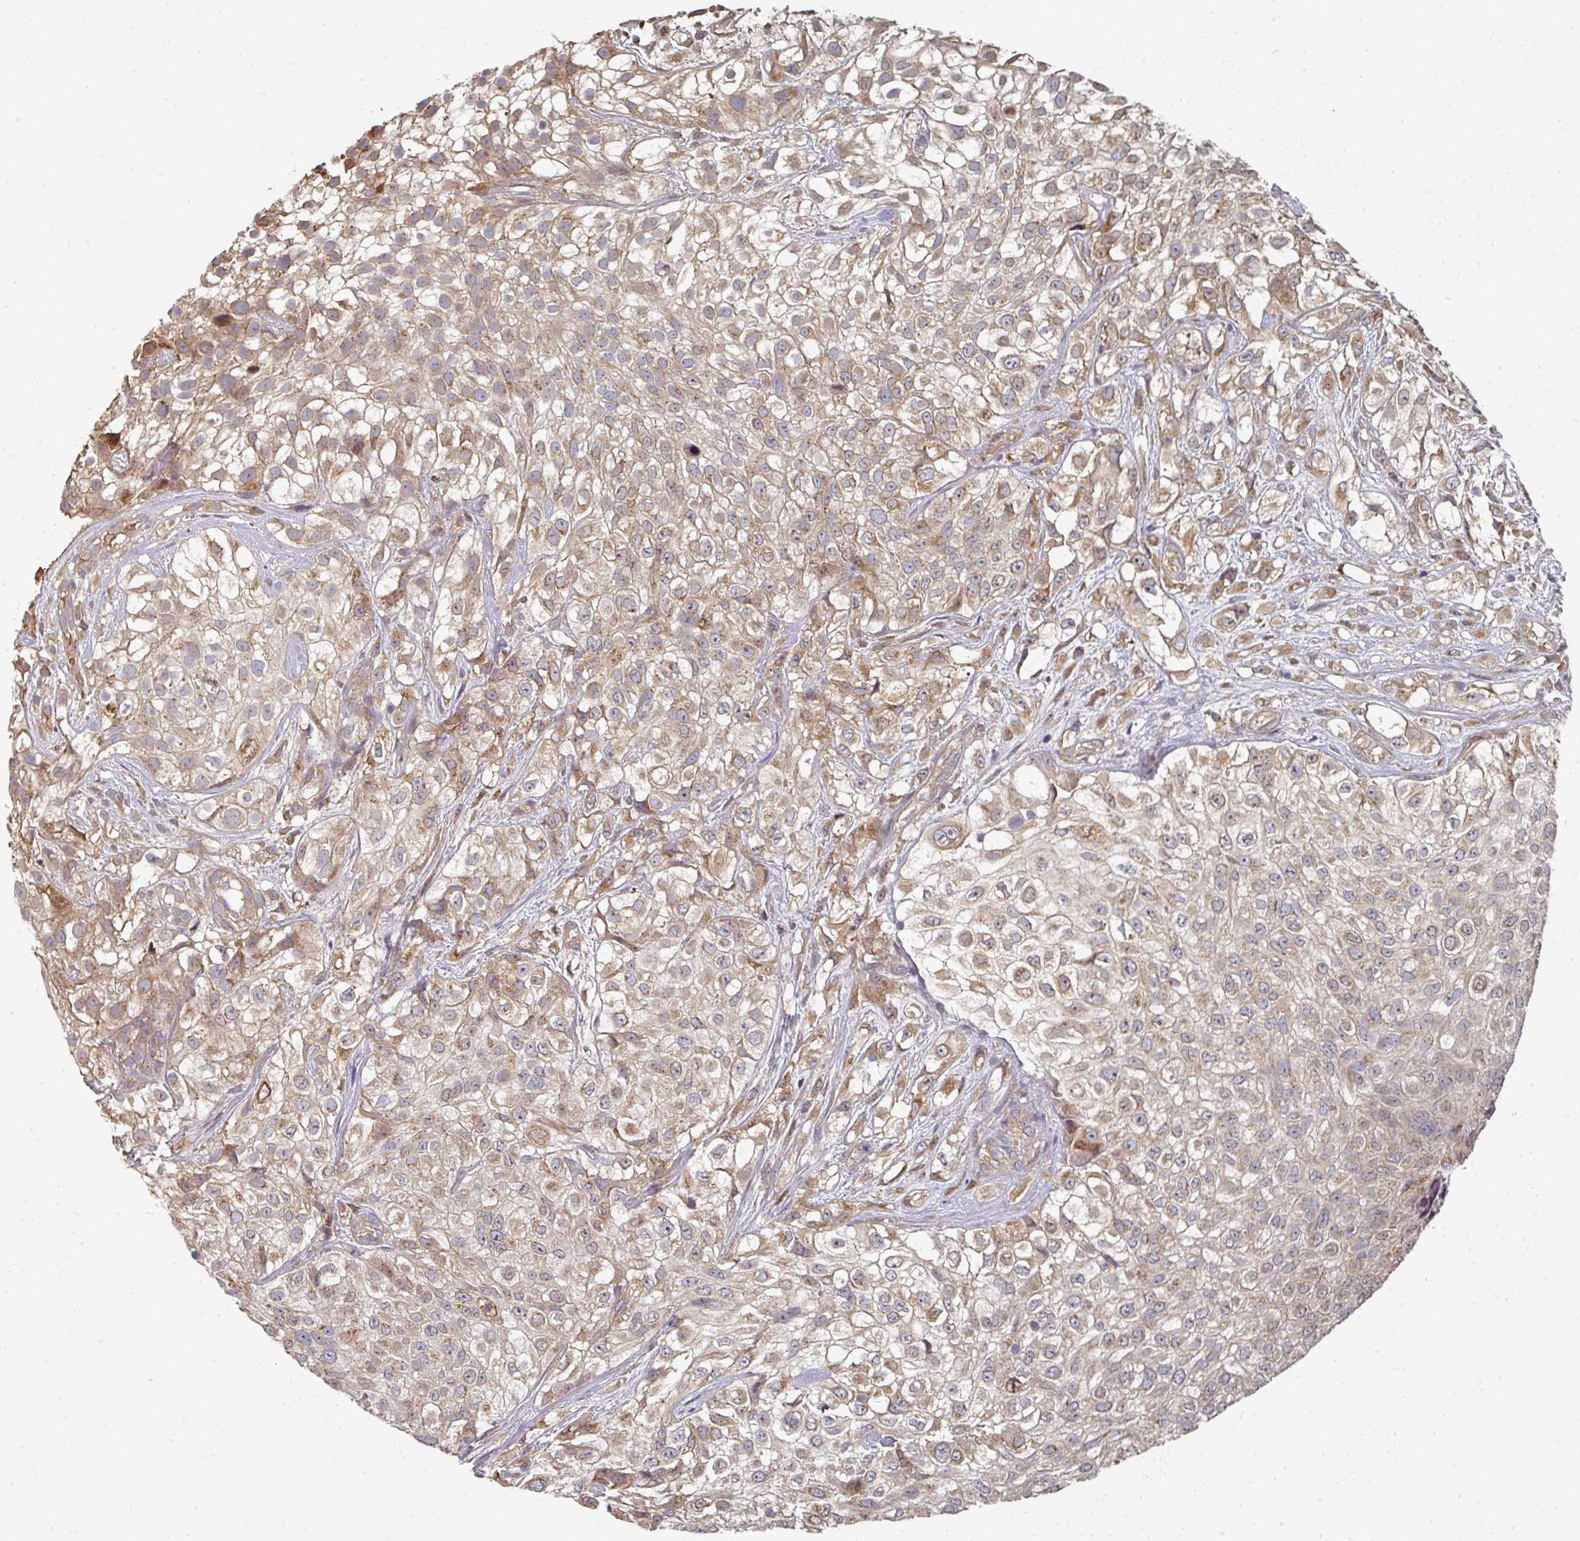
{"staining": {"intensity": "moderate", "quantity": ">75%", "location": "cytoplasmic/membranous"}, "tissue": "urothelial cancer", "cell_type": "Tumor cells", "image_type": "cancer", "snomed": [{"axis": "morphology", "description": "Urothelial carcinoma, High grade"}, {"axis": "topography", "description": "Urinary bladder"}], "caption": "There is medium levels of moderate cytoplasmic/membranous positivity in tumor cells of high-grade urothelial carcinoma, as demonstrated by immunohistochemical staining (brown color).", "gene": "EDEM2", "patient": {"sex": "male", "age": 56}}